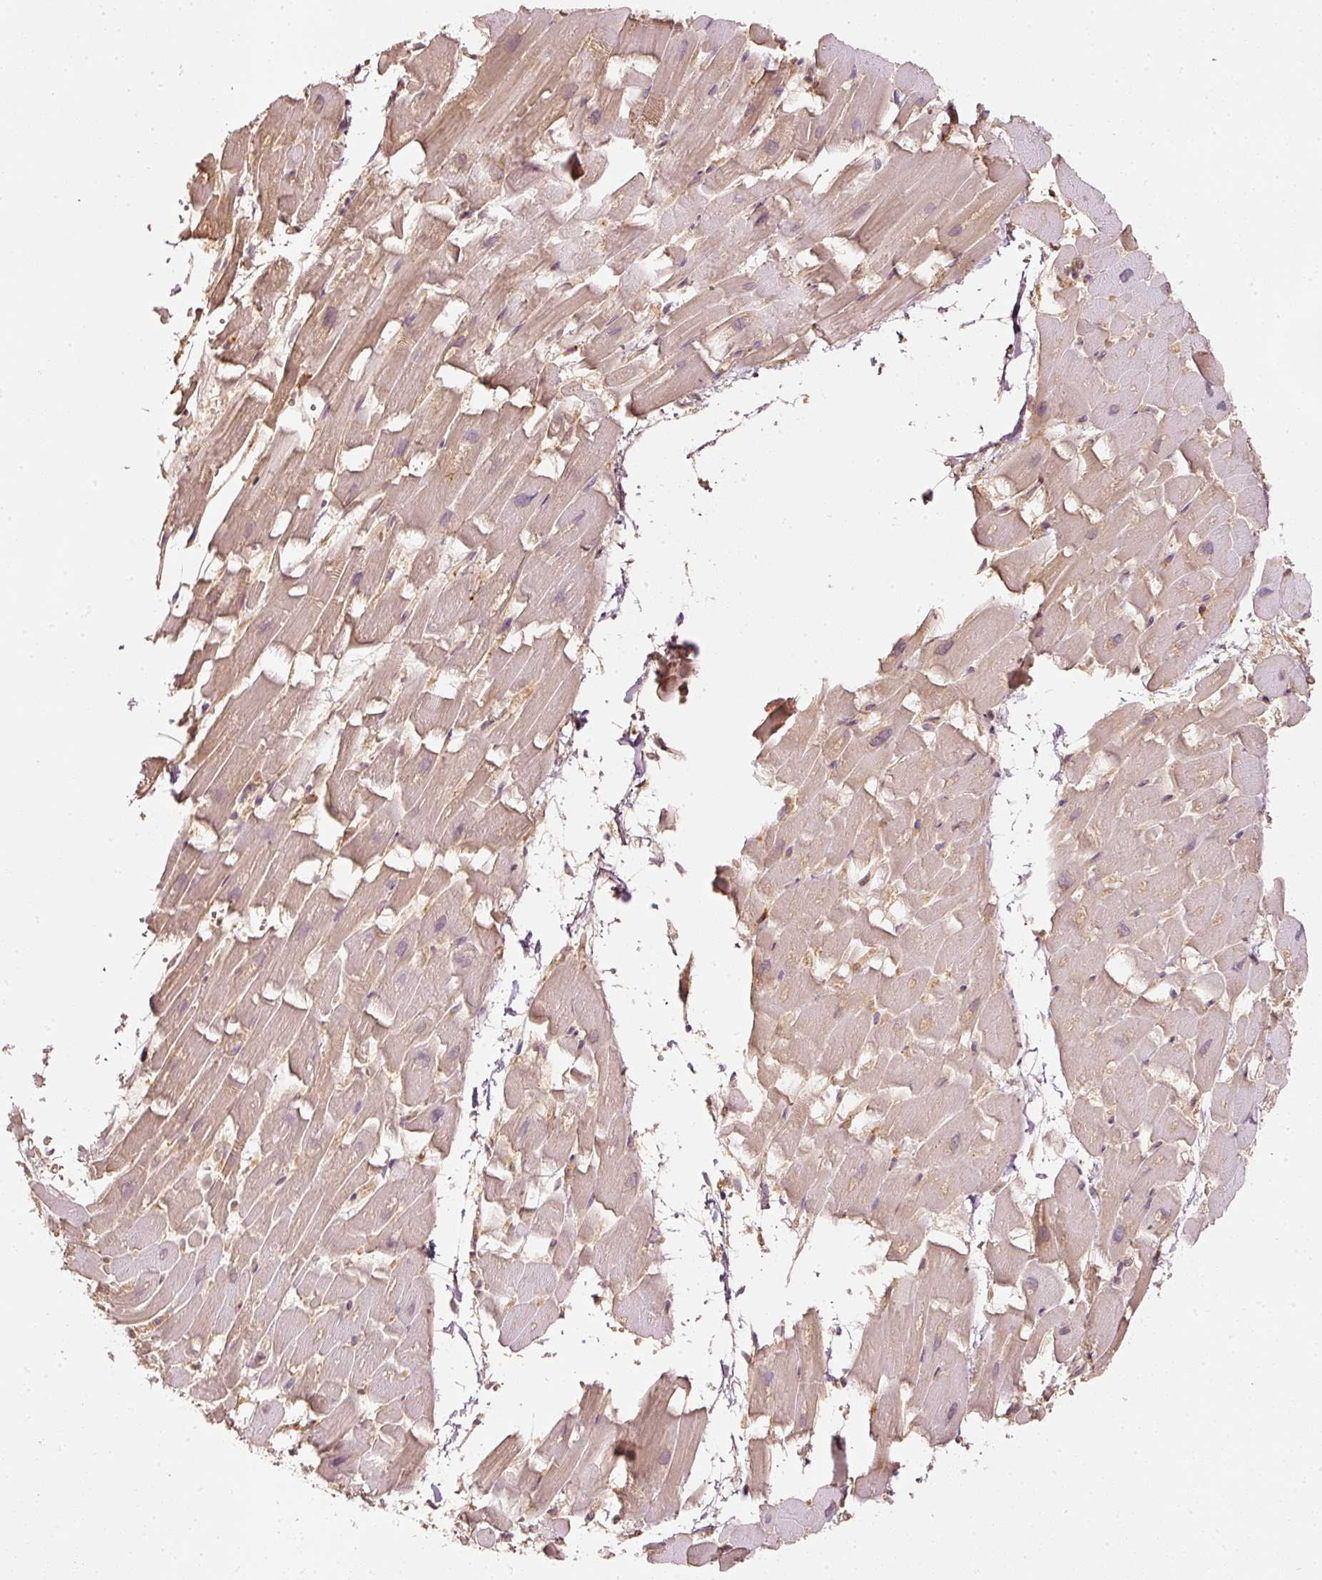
{"staining": {"intensity": "weak", "quantity": "25%-75%", "location": "cytoplasmic/membranous"}, "tissue": "heart muscle", "cell_type": "Cardiomyocytes", "image_type": "normal", "snomed": [{"axis": "morphology", "description": "Normal tissue, NOS"}, {"axis": "topography", "description": "Heart"}], "caption": "Immunohistochemical staining of normal heart muscle displays weak cytoplasmic/membranous protein expression in about 25%-75% of cardiomyocytes.", "gene": "EVL", "patient": {"sex": "male", "age": 37}}